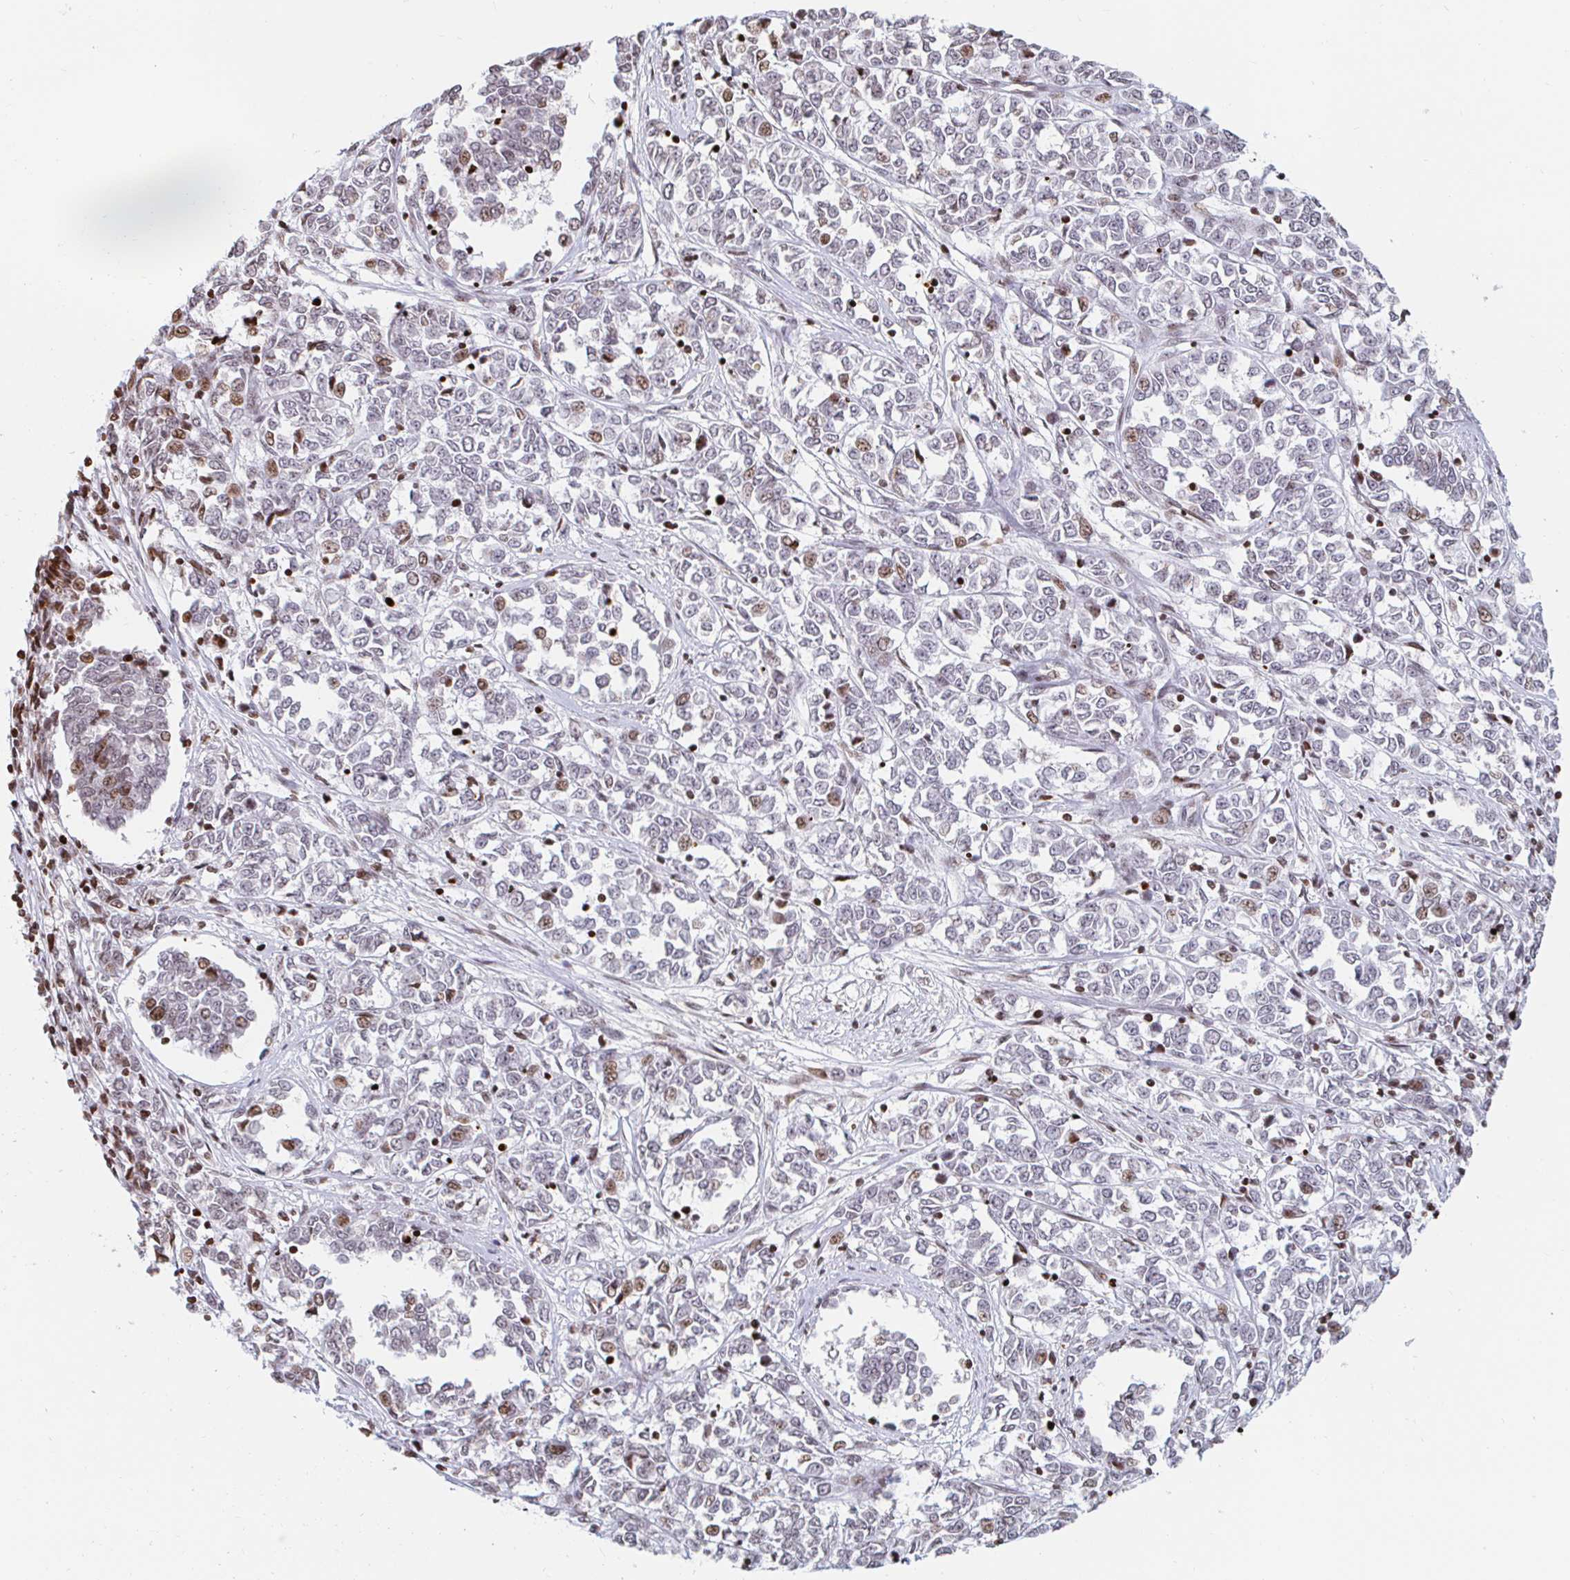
{"staining": {"intensity": "moderate", "quantity": "<25%", "location": "nuclear"}, "tissue": "melanoma", "cell_type": "Tumor cells", "image_type": "cancer", "snomed": [{"axis": "morphology", "description": "Malignant melanoma, NOS"}, {"axis": "topography", "description": "Skin"}], "caption": "Immunohistochemical staining of human melanoma demonstrates low levels of moderate nuclear staining in about <25% of tumor cells.", "gene": "HOXC10", "patient": {"sex": "female", "age": 72}}